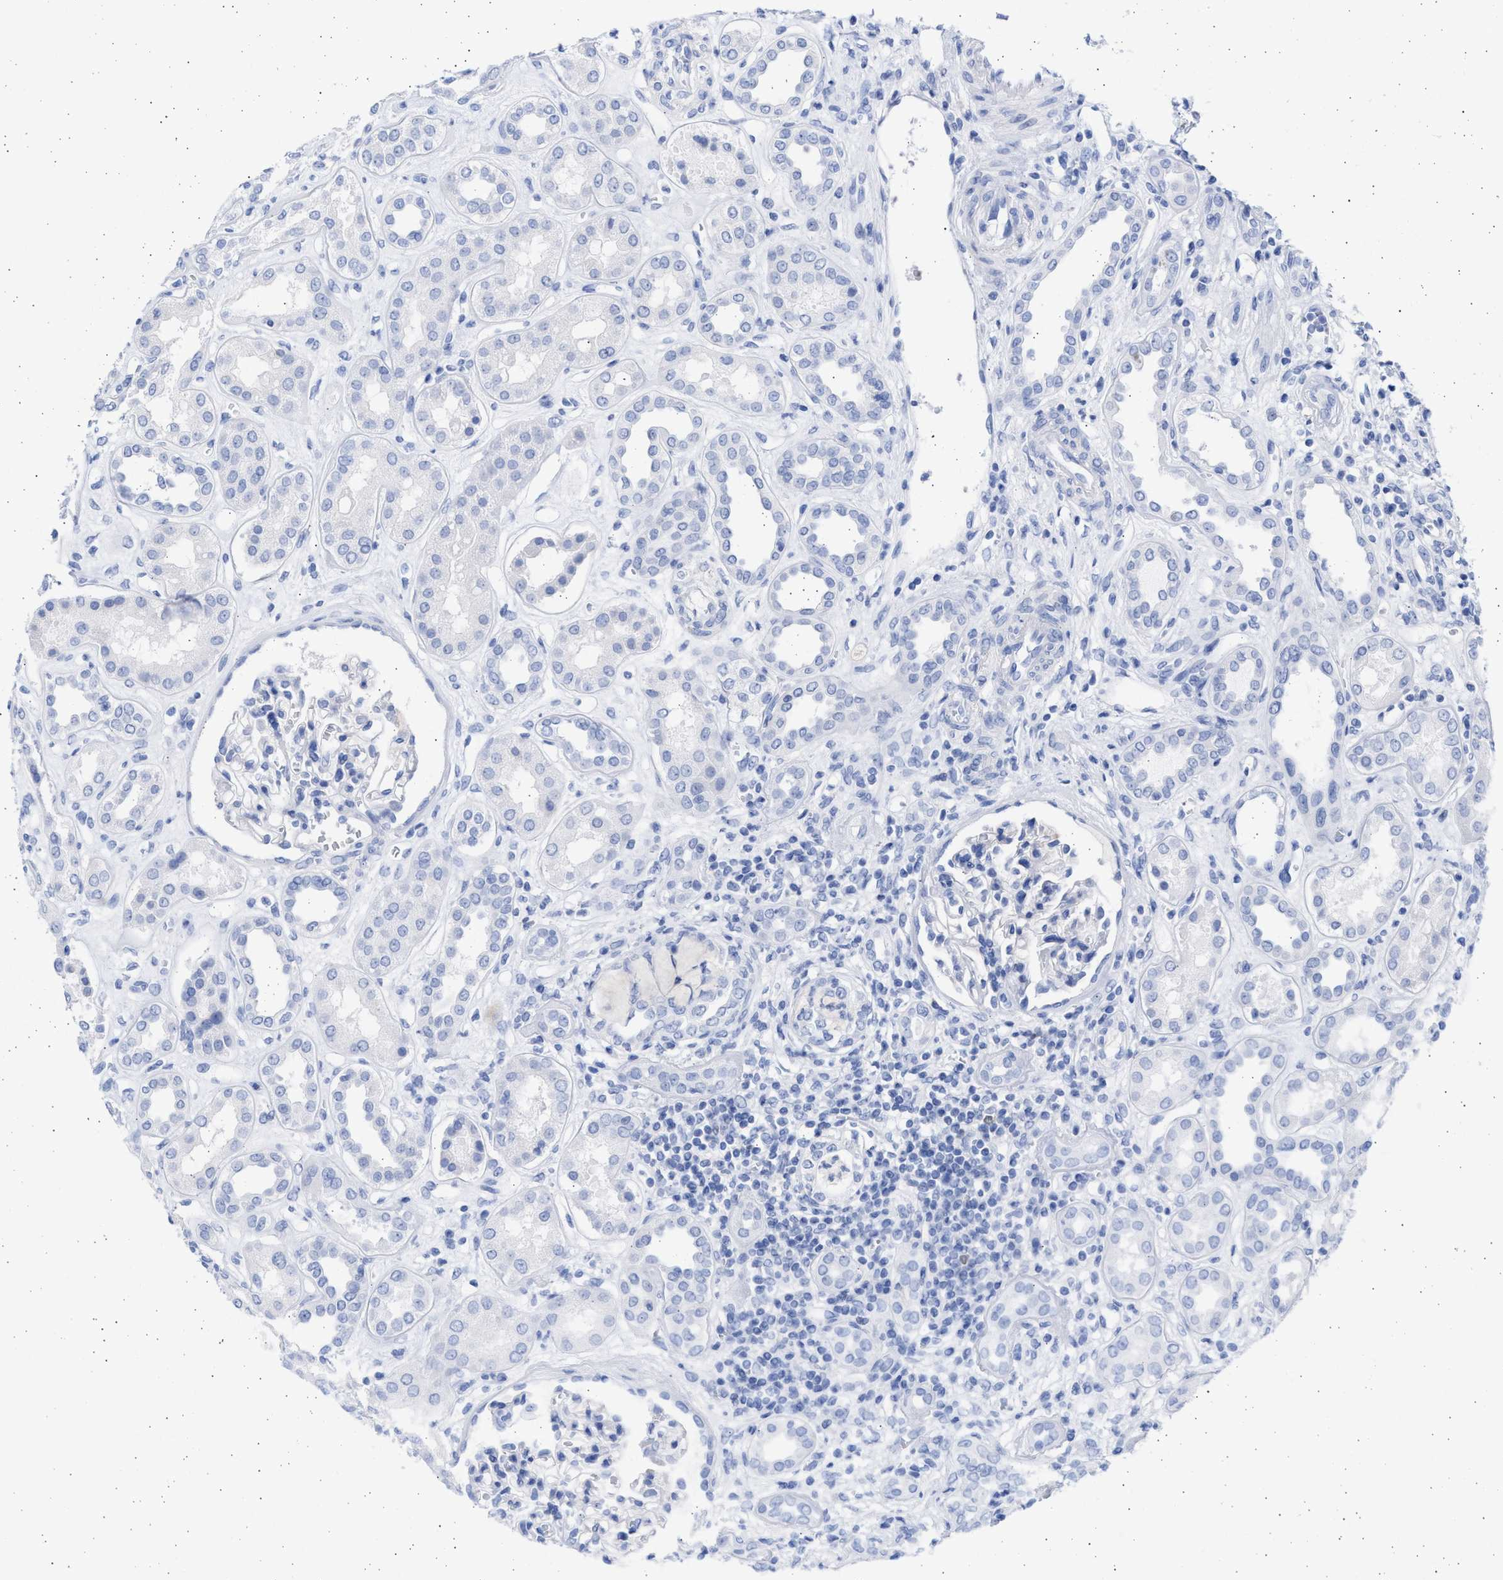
{"staining": {"intensity": "negative", "quantity": "none", "location": "none"}, "tissue": "kidney", "cell_type": "Cells in glomeruli", "image_type": "normal", "snomed": [{"axis": "morphology", "description": "Normal tissue, NOS"}, {"axis": "topography", "description": "Kidney"}], "caption": "IHC image of normal kidney: kidney stained with DAB (3,3'-diaminobenzidine) displays no significant protein staining in cells in glomeruli.", "gene": "ALDOC", "patient": {"sex": "male", "age": 59}}